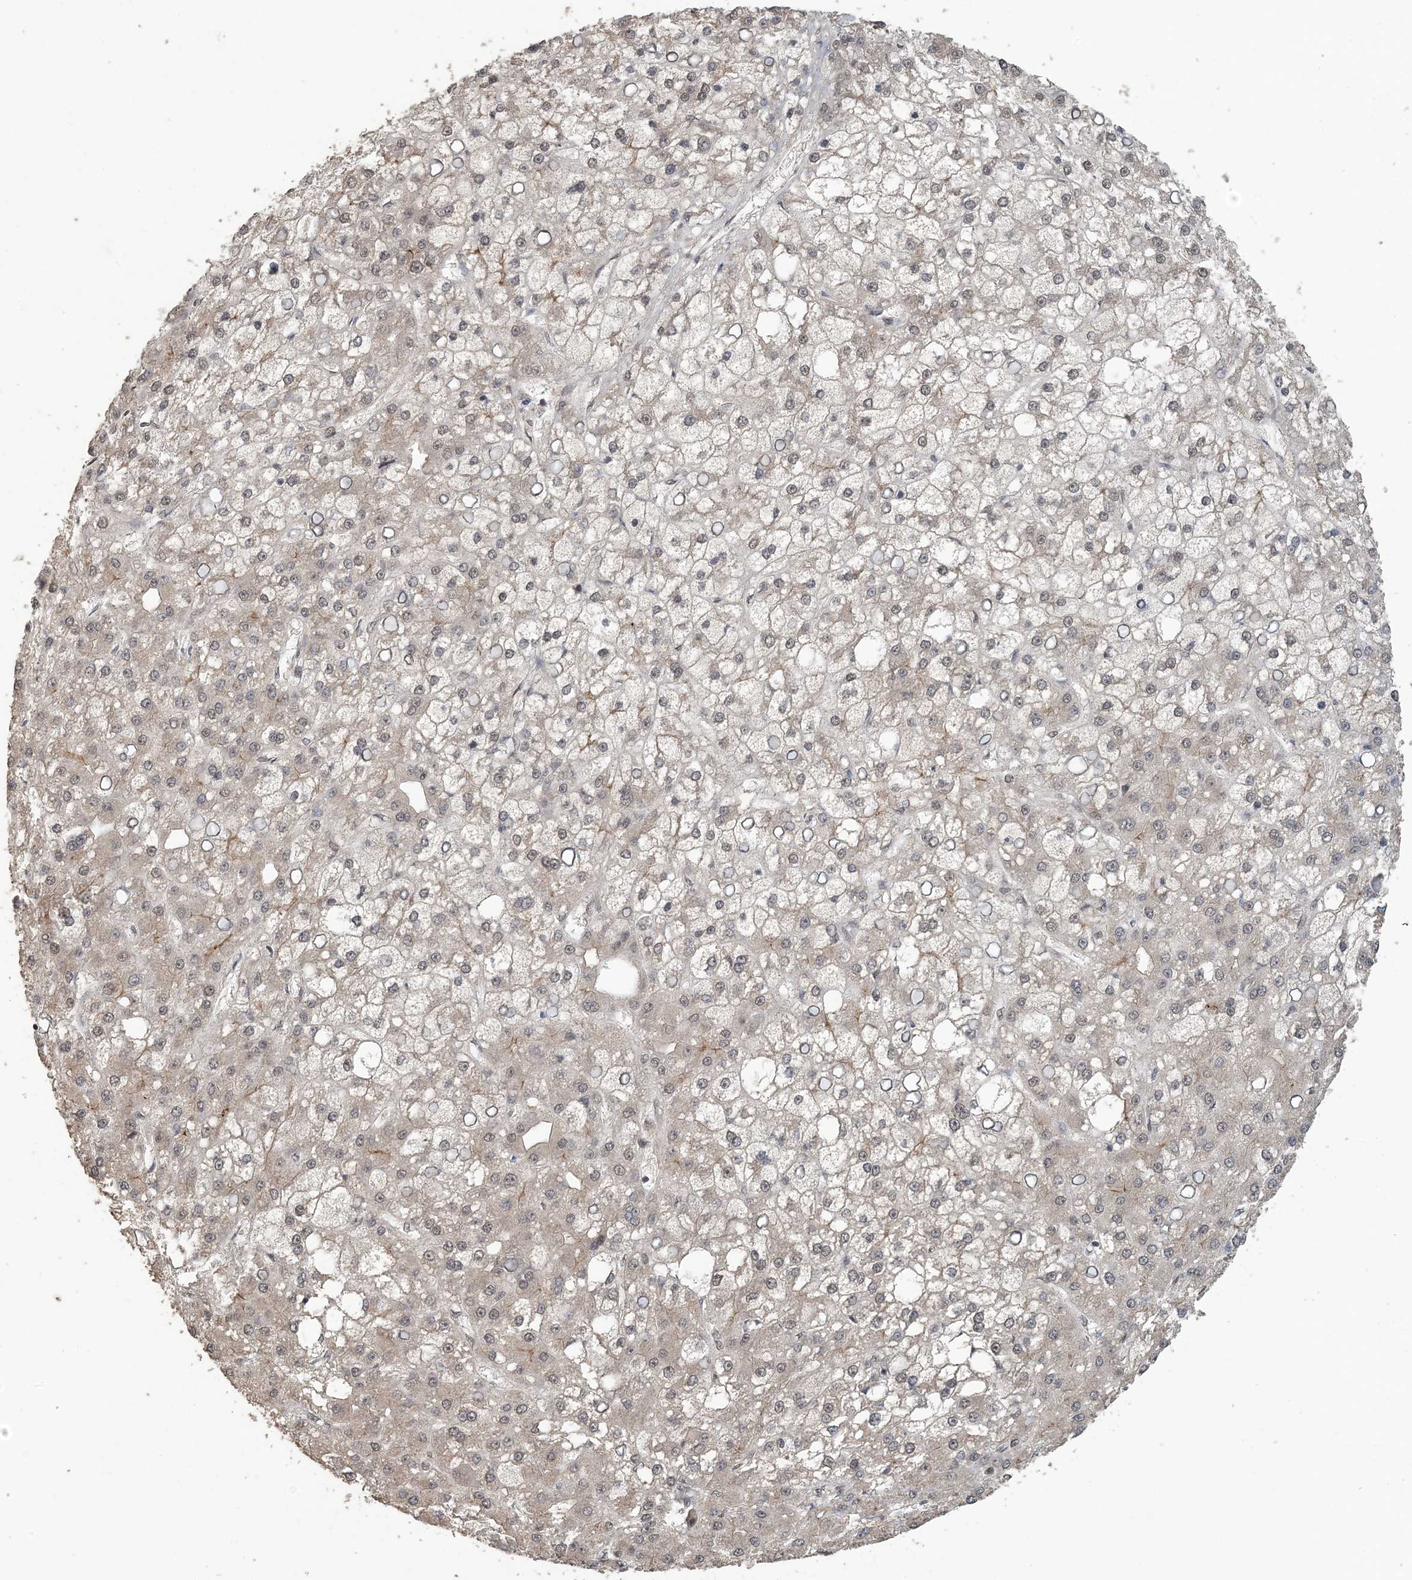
{"staining": {"intensity": "negative", "quantity": "none", "location": "none"}, "tissue": "liver cancer", "cell_type": "Tumor cells", "image_type": "cancer", "snomed": [{"axis": "morphology", "description": "Carcinoma, Hepatocellular, NOS"}, {"axis": "topography", "description": "Liver"}], "caption": "Liver hepatocellular carcinoma stained for a protein using immunohistochemistry exhibits no expression tumor cells.", "gene": "MBD2", "patient": {"sex": "male", "age": 67}}